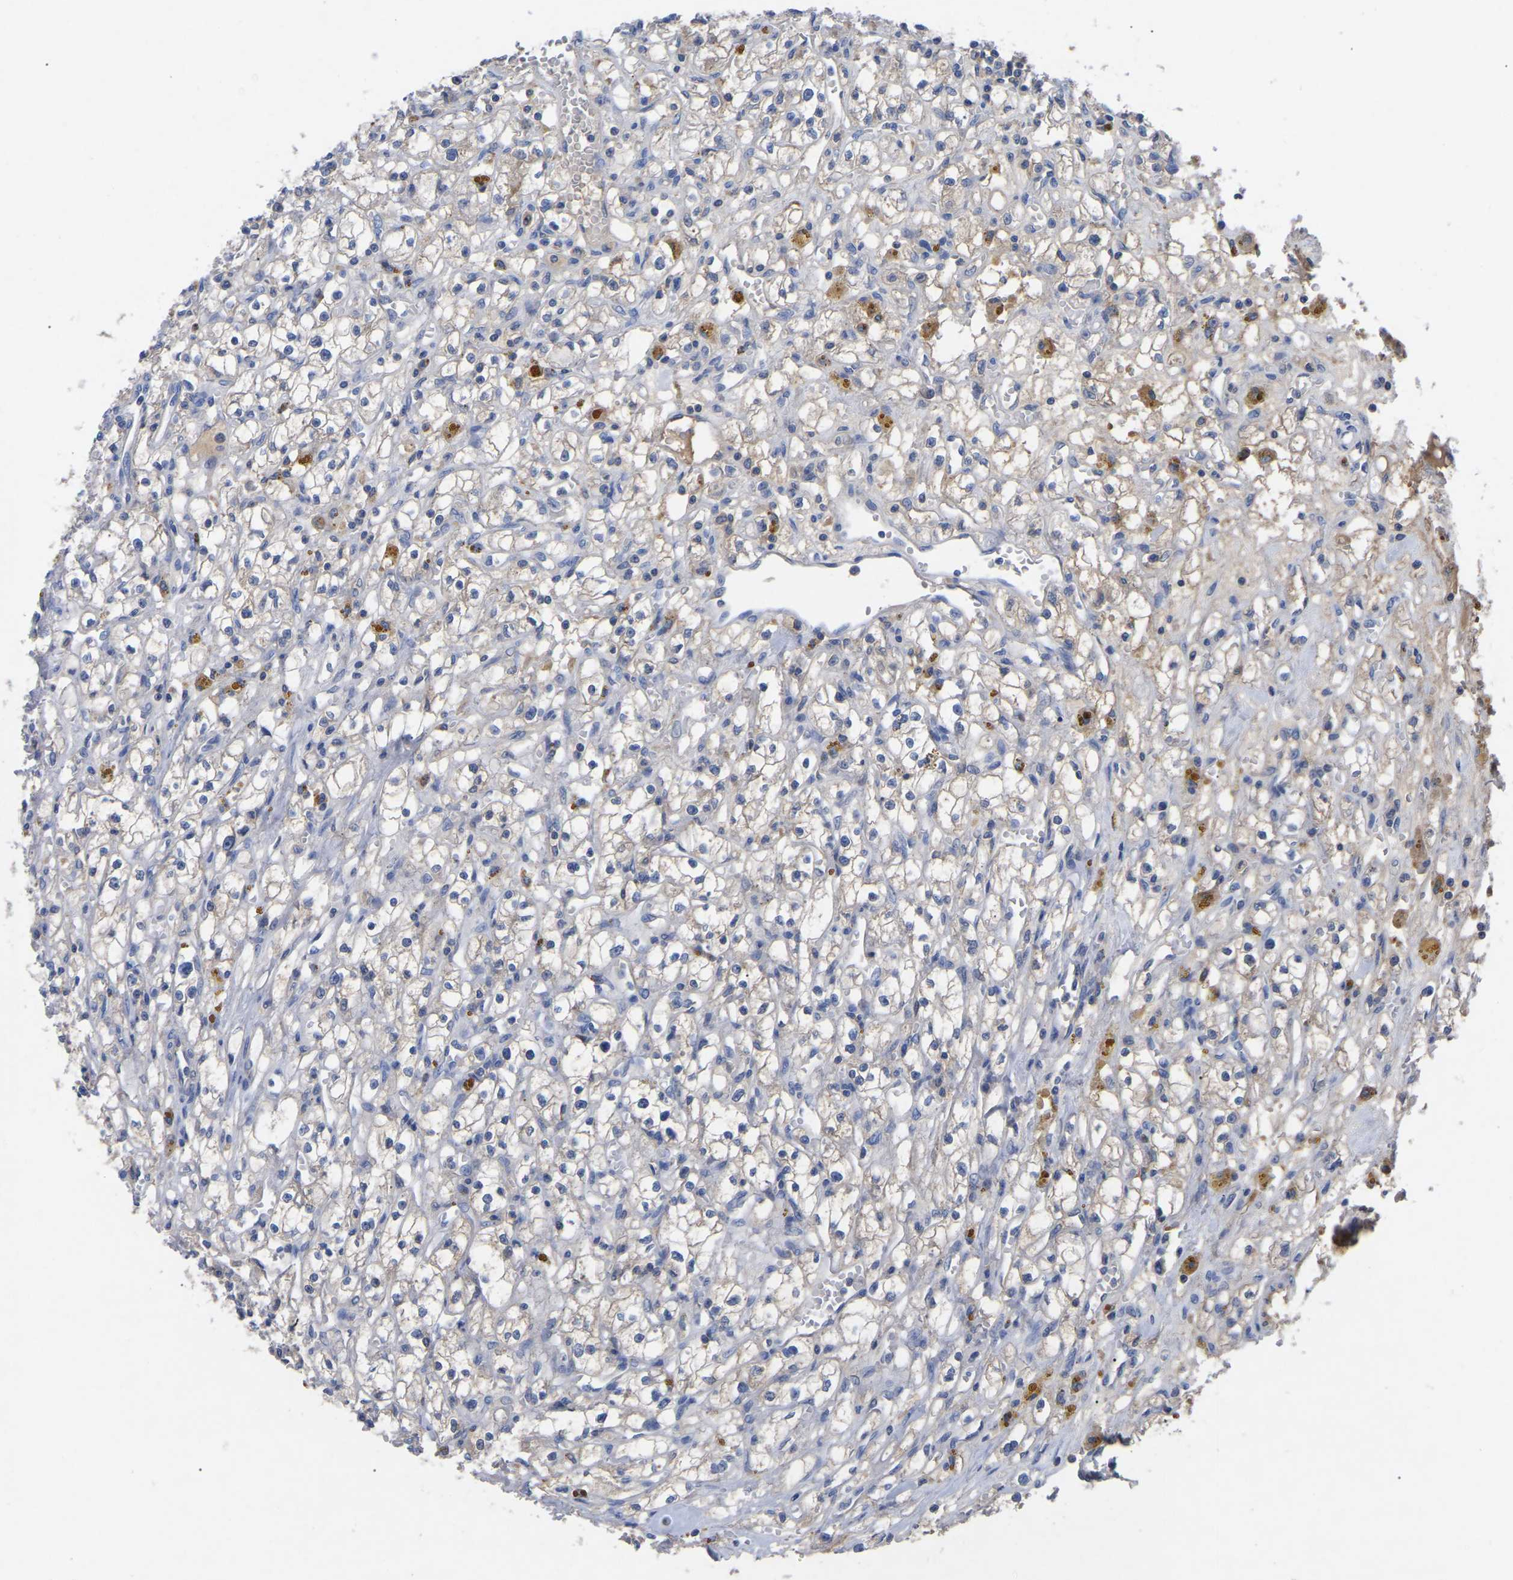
{"staining": {"intensity": "weak", "quantity": "25%-75%", "location": "cytoplasmic/membranous"}, "tissue": "renal cancer", "cell_type": "Tumor cells", "image_type": "cancer", "snomed": [{"axis": "morphology", "description": "Adenocarcinoma, NOS"}, {"axis": "topography", "description": "Kidney"}], "caption": "The immunohistochemical stain labels weak cytoplasmic/membranous expression in tumor cells of renal cancer (adenocarcinoma) tissue.", "gene": "SMPD2", "patient": {"sex": "male", "age": 56}}